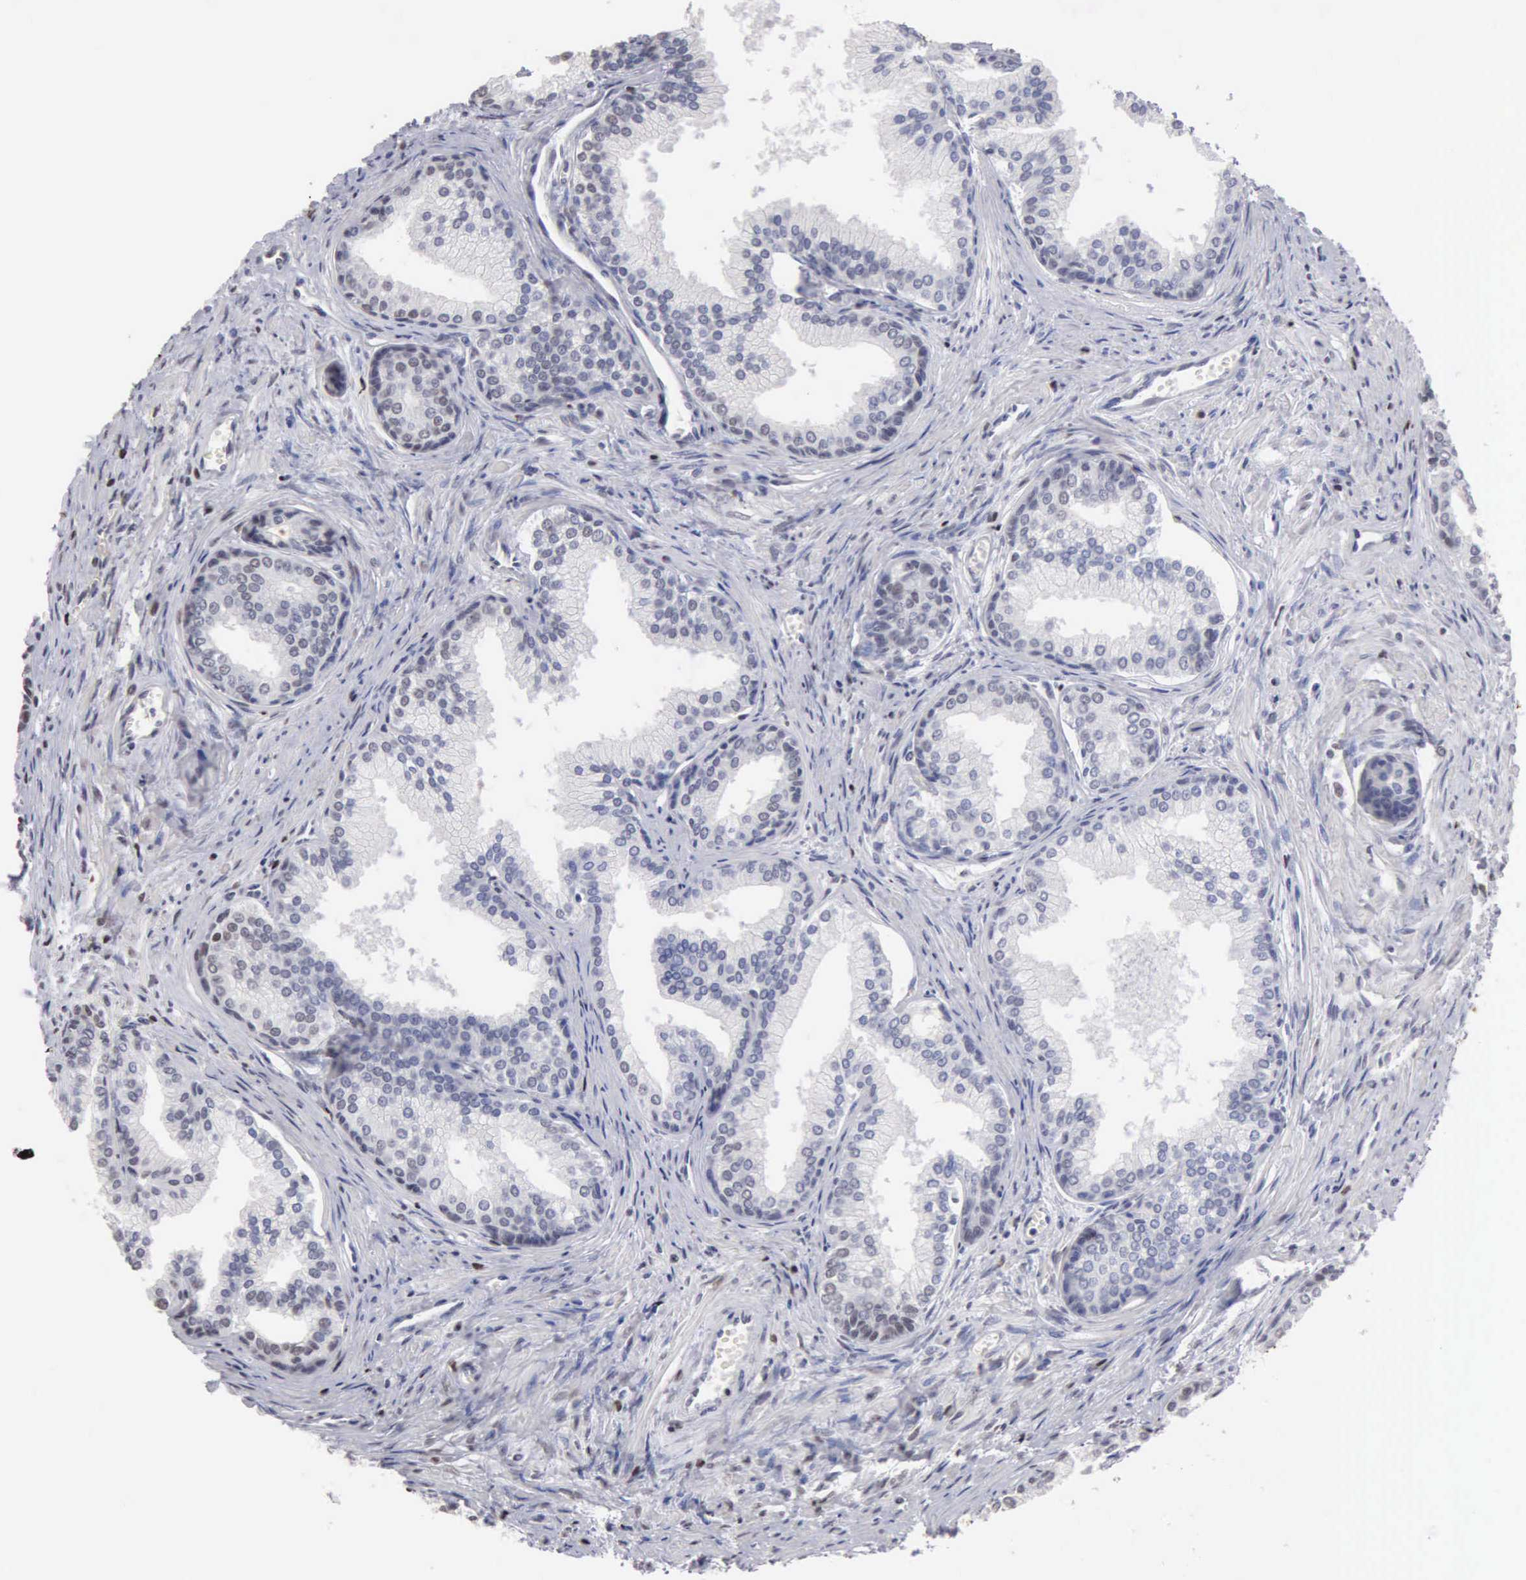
{"staining": {"intensity": "moderate", "quantity": "25%-75%", "location": "nuclear"}, "tissue": "prostate", "cell_type": "Glandular cells", "image_type": "normal", "snomed": [{"axis": "morphology", "description": "Normal tissue, NOS"}, {"axis": "topography", "description": "Prostate"}], "caption": "Moderate nuclear expression for a protein is appreciated in about 25%-75% of glandular cells of normal prostate using immunohistochemistry.", "gene": "CCNG1", "patient": {"sex": "male", "age": 68}}